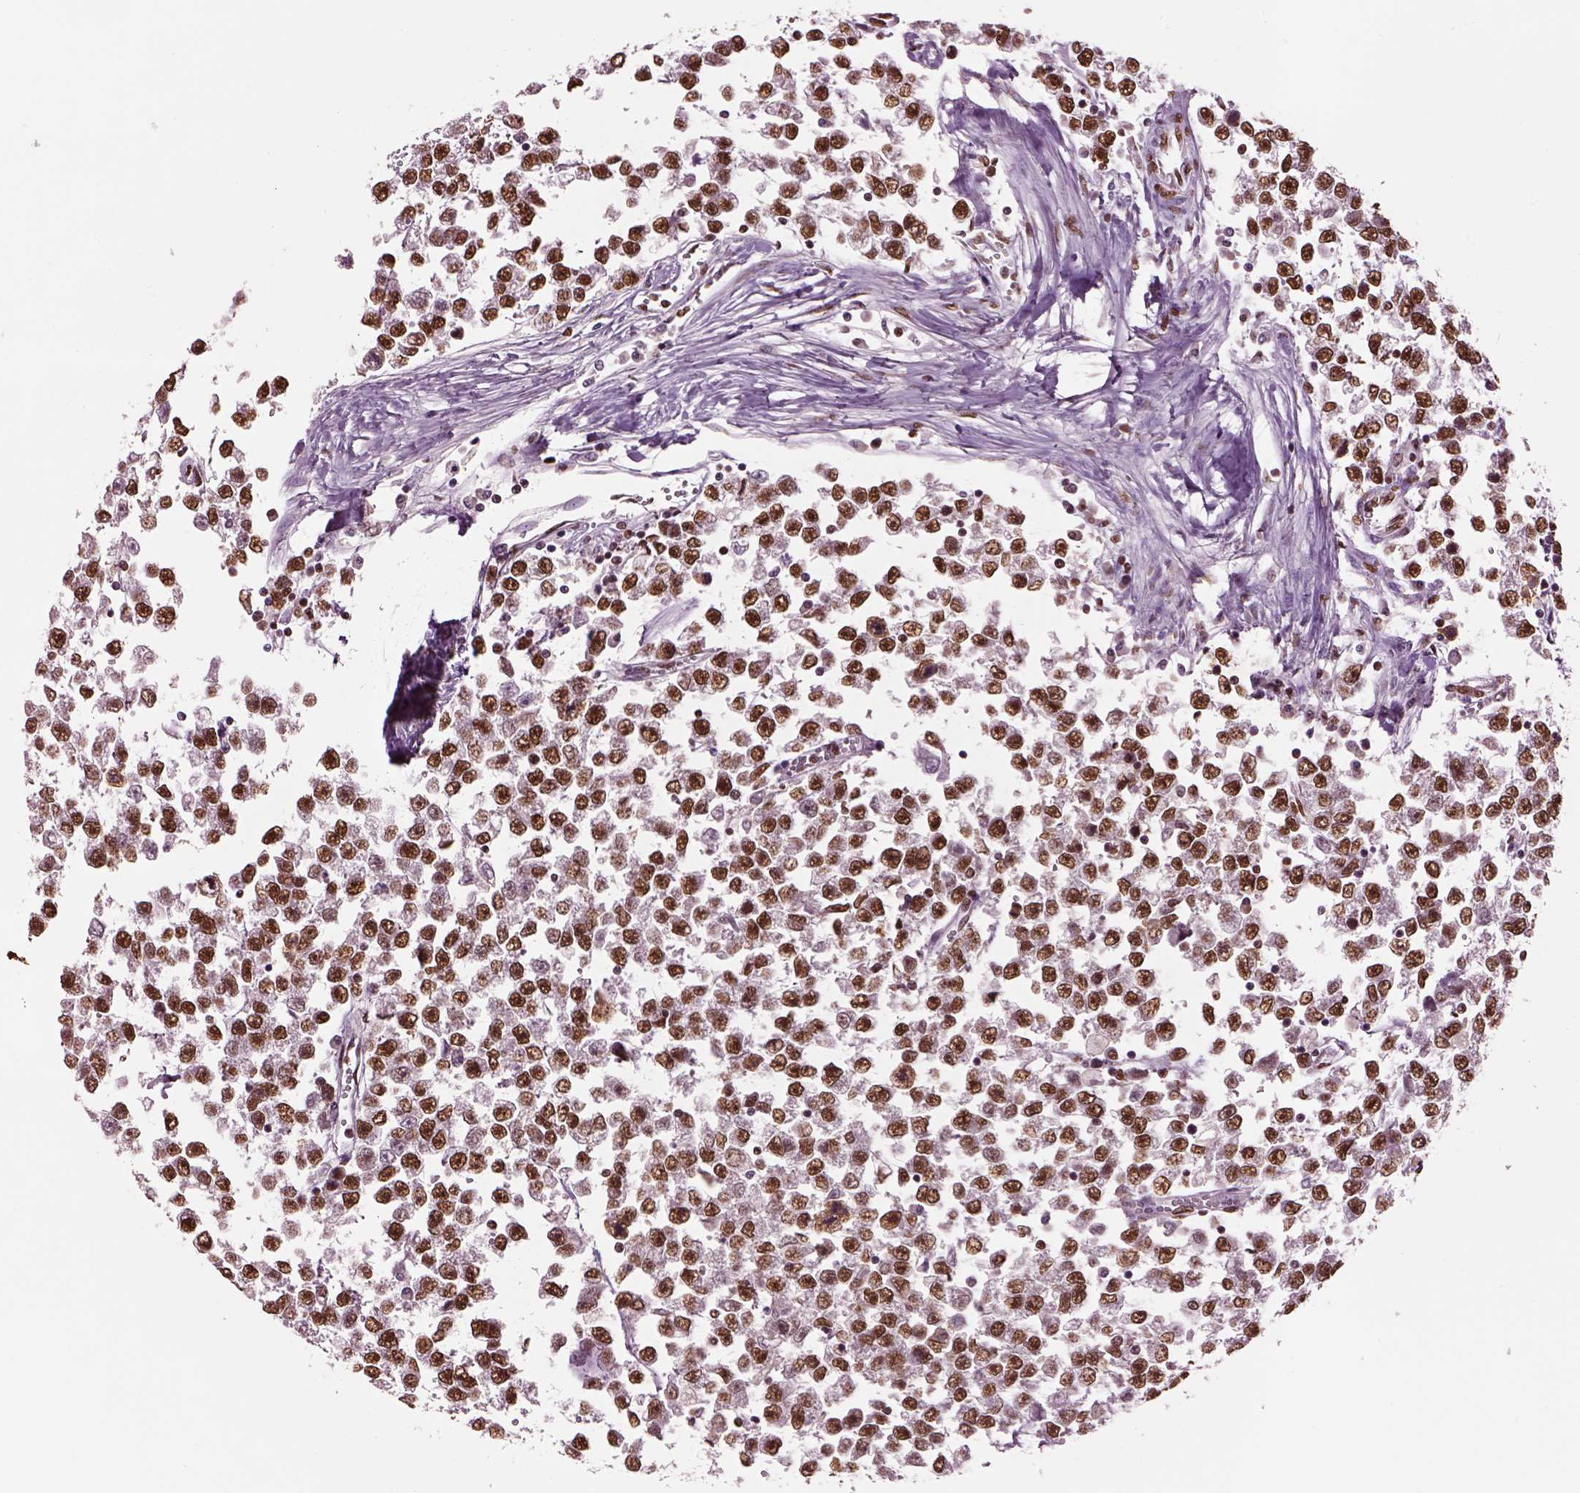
{"staining": {"intensity": "strong", "quantity": ">75%", "location": "nuclear"}, "tissue": "testis cancer", "cell_type": "Tumor cells", "image_type": "cancer", "snomed": [{"axis": "morphology", "description": "Seminoma, NOS"}, {"axis": "topography", "description": "Testis"}], "caption": "Testis cancer (seminoma) stained with a protein marker shows strong staining in tumor cells.", "gene": "DDX3X", "patient": {"sex": "male", "age": 34}}